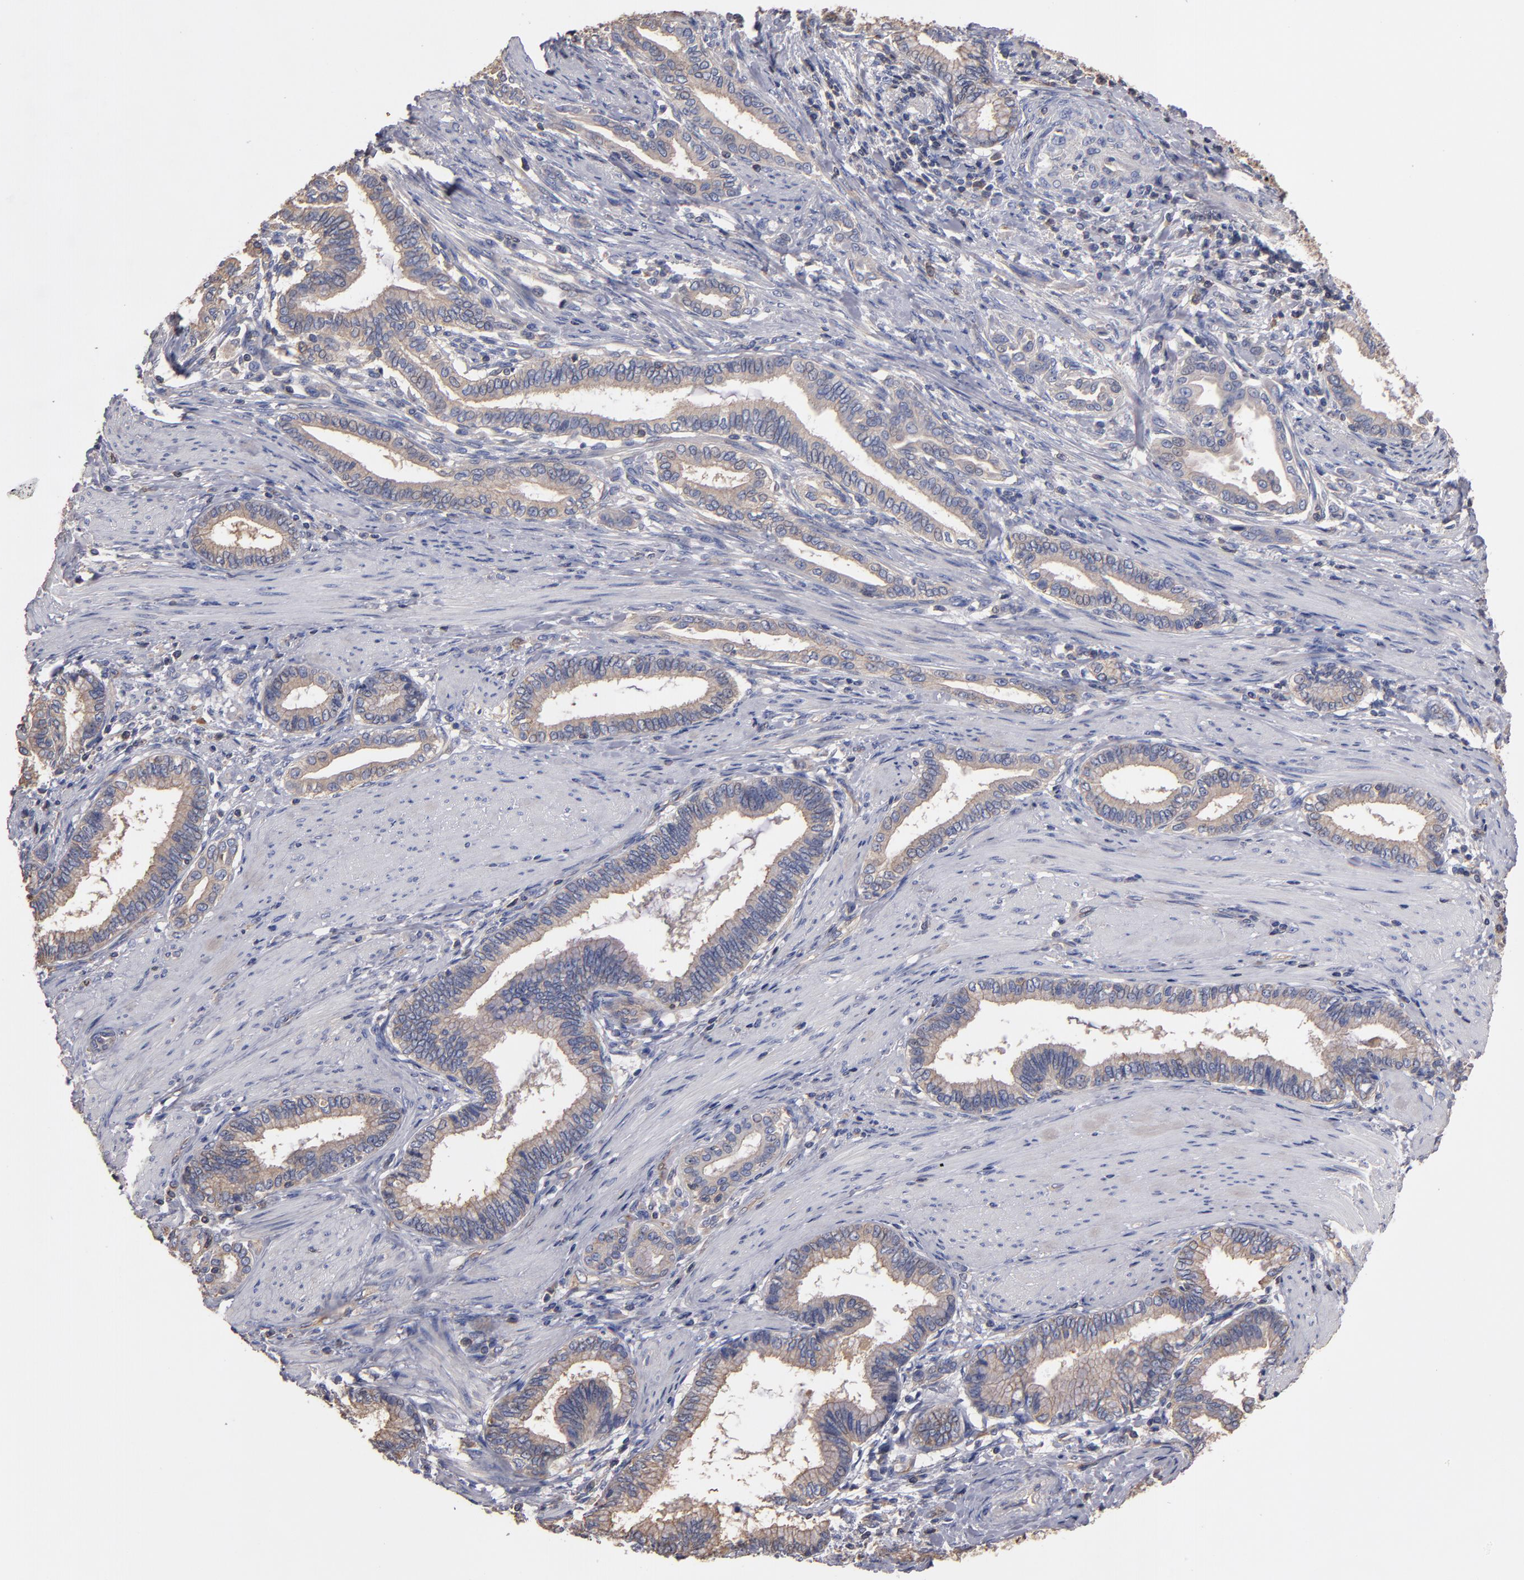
{"staining": {"intensity": "weak", "quantity": "25%-75%", "location": "cytoplasmic/membranous"}, "tissue": "pancreatic cancer", "cell_type": "Tumor cells", "image_type": "cancer", "snomed": [{"axis": "morphology", "description": "Adenocarcinoma, NOS"}, {"axis": "topography", "description": "Pancreas"}], "caption": "Immunohistochemistry (IHC) of pancreatic cancer shows low levels of weak cytoplasmic/membranous expression in about 25%-75% of tumor cells.", "gene": "ESYT2", "patient": {"sex": "female", "age": 64}}